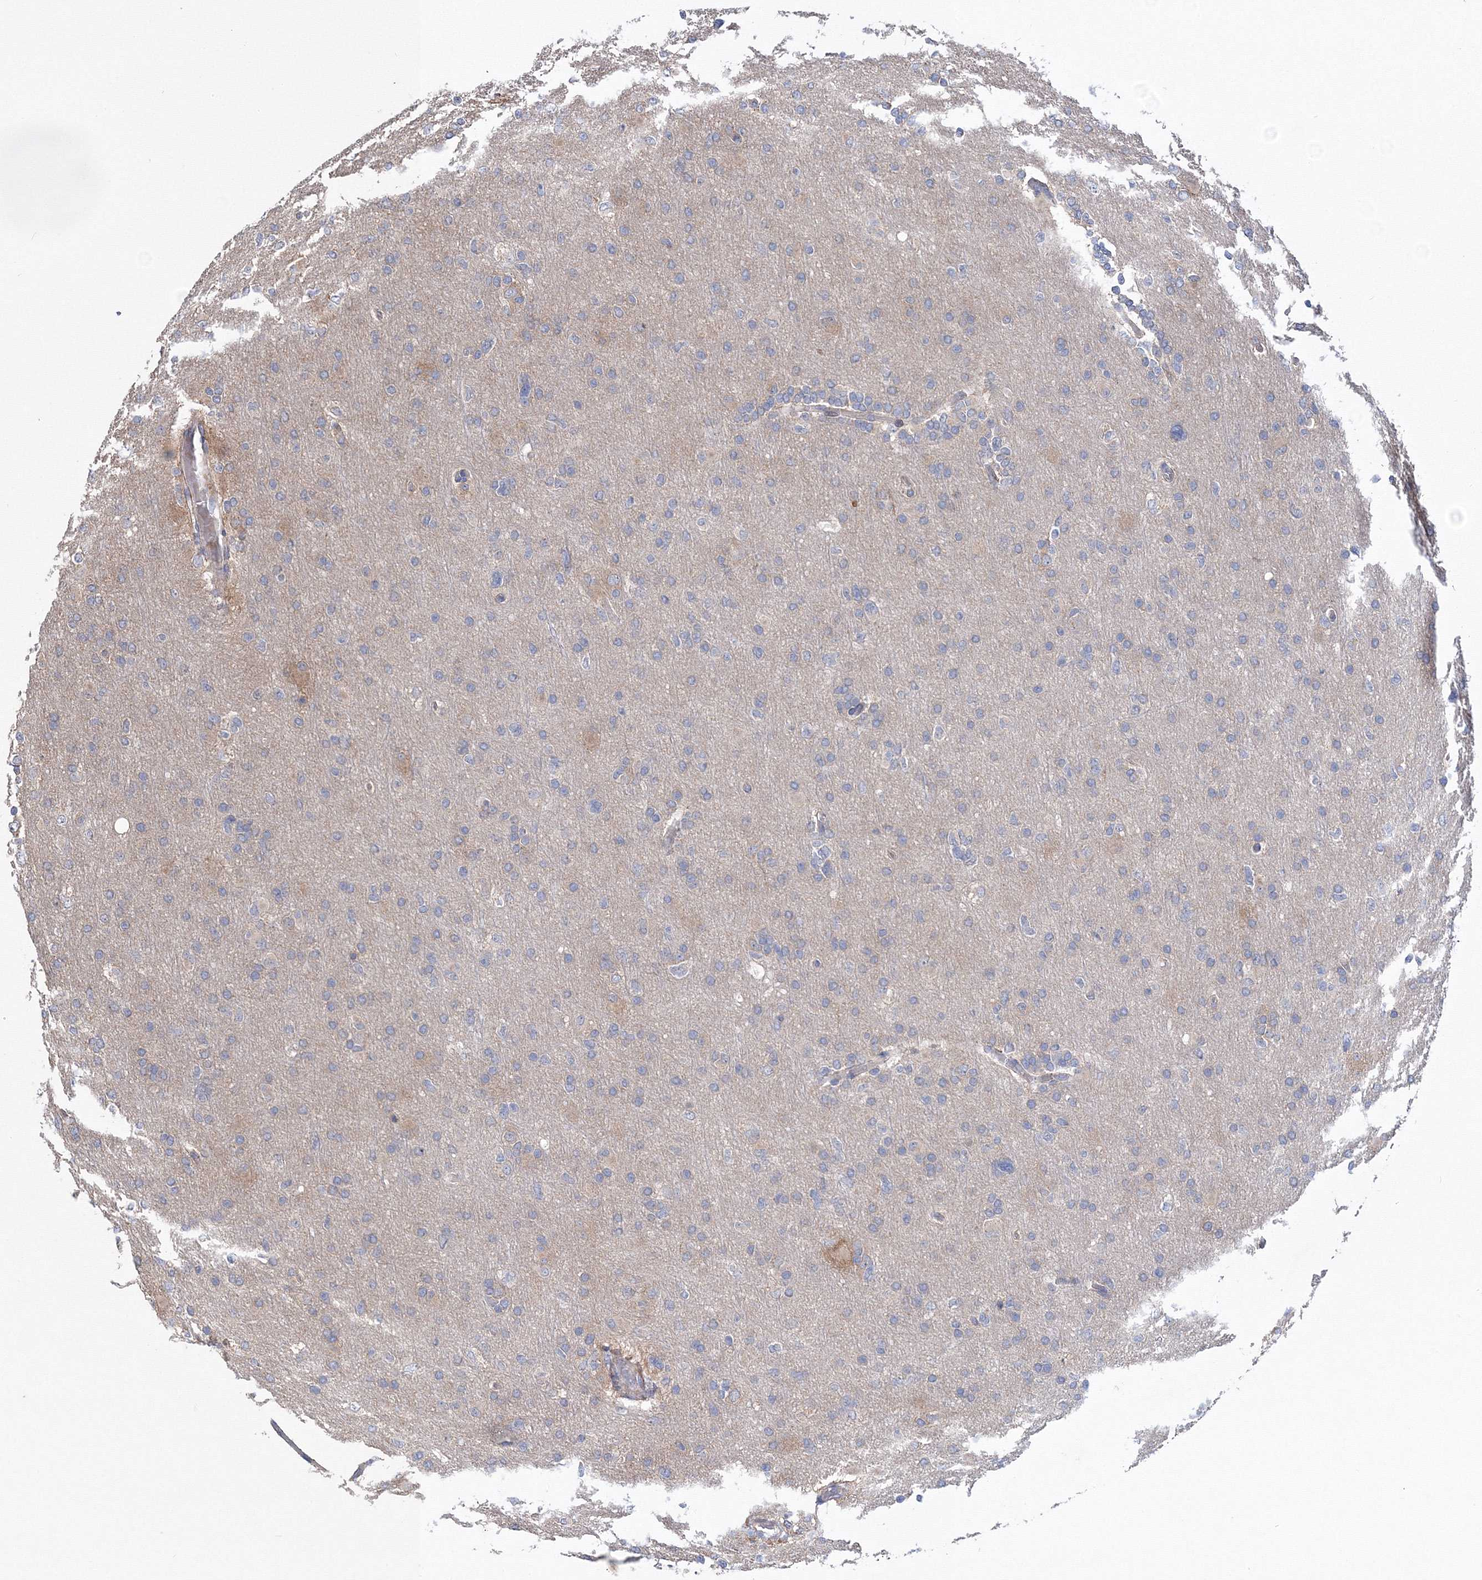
{"staining": {"intensity": "negative", "quantity": "none", "location": "none"}, "tissue": "glioma", "cell_type": "Tumor cells", "image_type": "cancer", "snomed": [{"axis": "morphology", "description": "Glioma, malignant, High grade"}, {"axis": "topography", "description": "Cerebral cortex"}], "caption": "High power microscopy micrograph of an immunohistochemistry (IHC) histopathology image of malignant glioma (high-grade), revealing no significant positivity in tumor cells. Nuclei are stained in blue.", "gene": "PPP2R2B", "patient": {"sex": "female", "age": 36}}